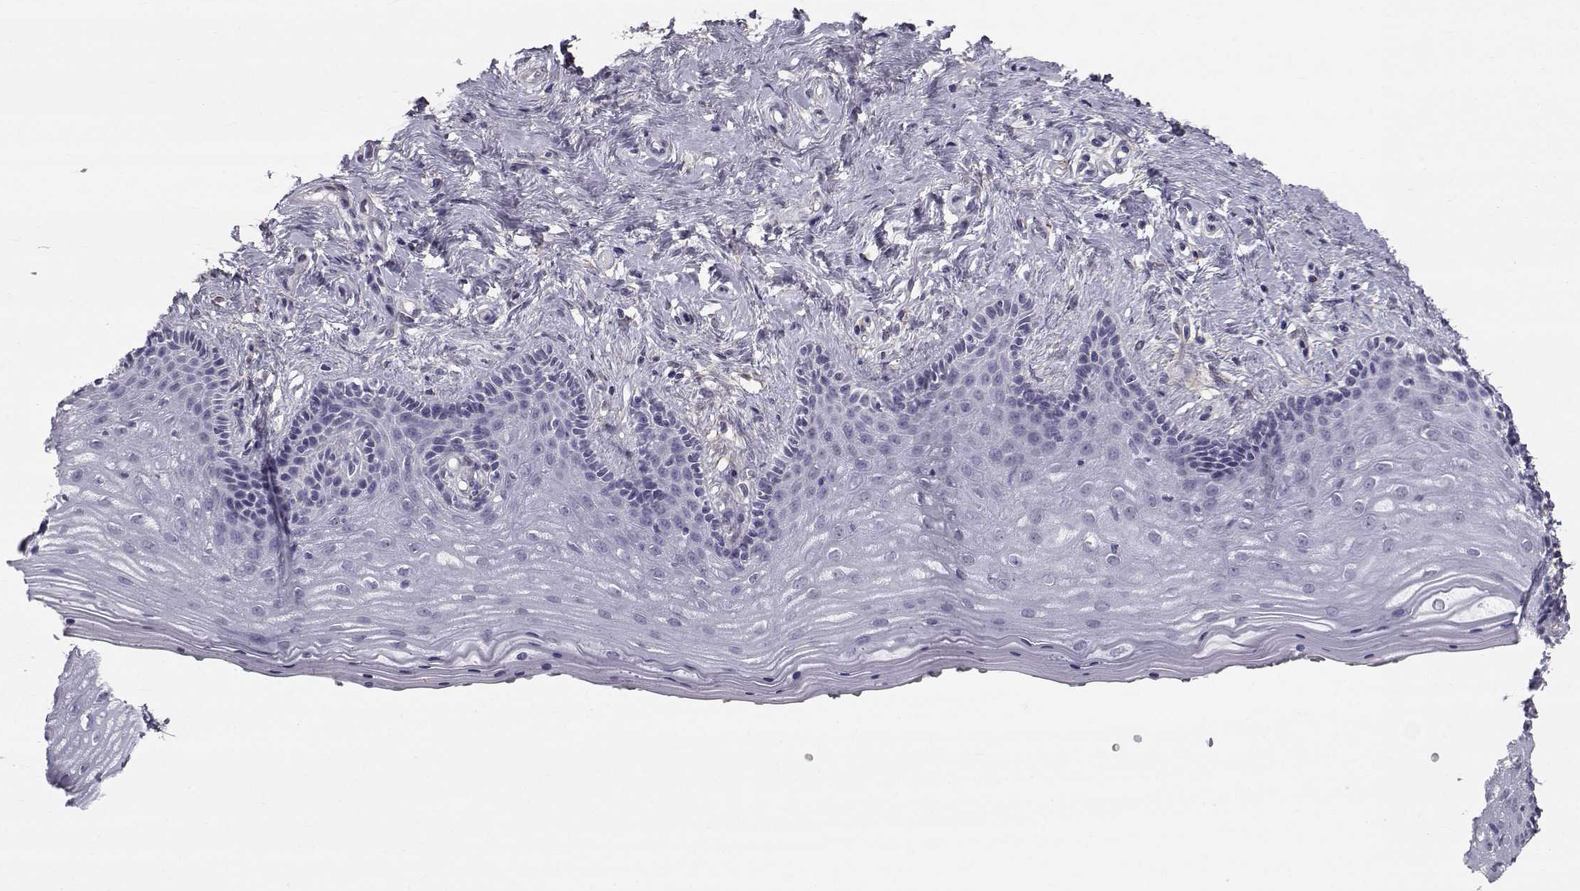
{"staining": {"intensity": "negative", "quantity": "none", "location": "none"}, "tissue": "vagina", "cell_type": "Squamous epithelial cells", "image_type": "normal", "snomed": [{"axis": "morphology", "description": "Normal tissue, NOS"}, {"axis": "topography", "description": "Vagina"}], "caption": "Protein analysis of unremarkable vagina demonstrates no significant positivity in squamous epithelial cells. (Immunohistochemistry, brightfield microscopy, high magnification).", "gene": "SPDYE4", "patient": {"sex": "female", "age": 45}}